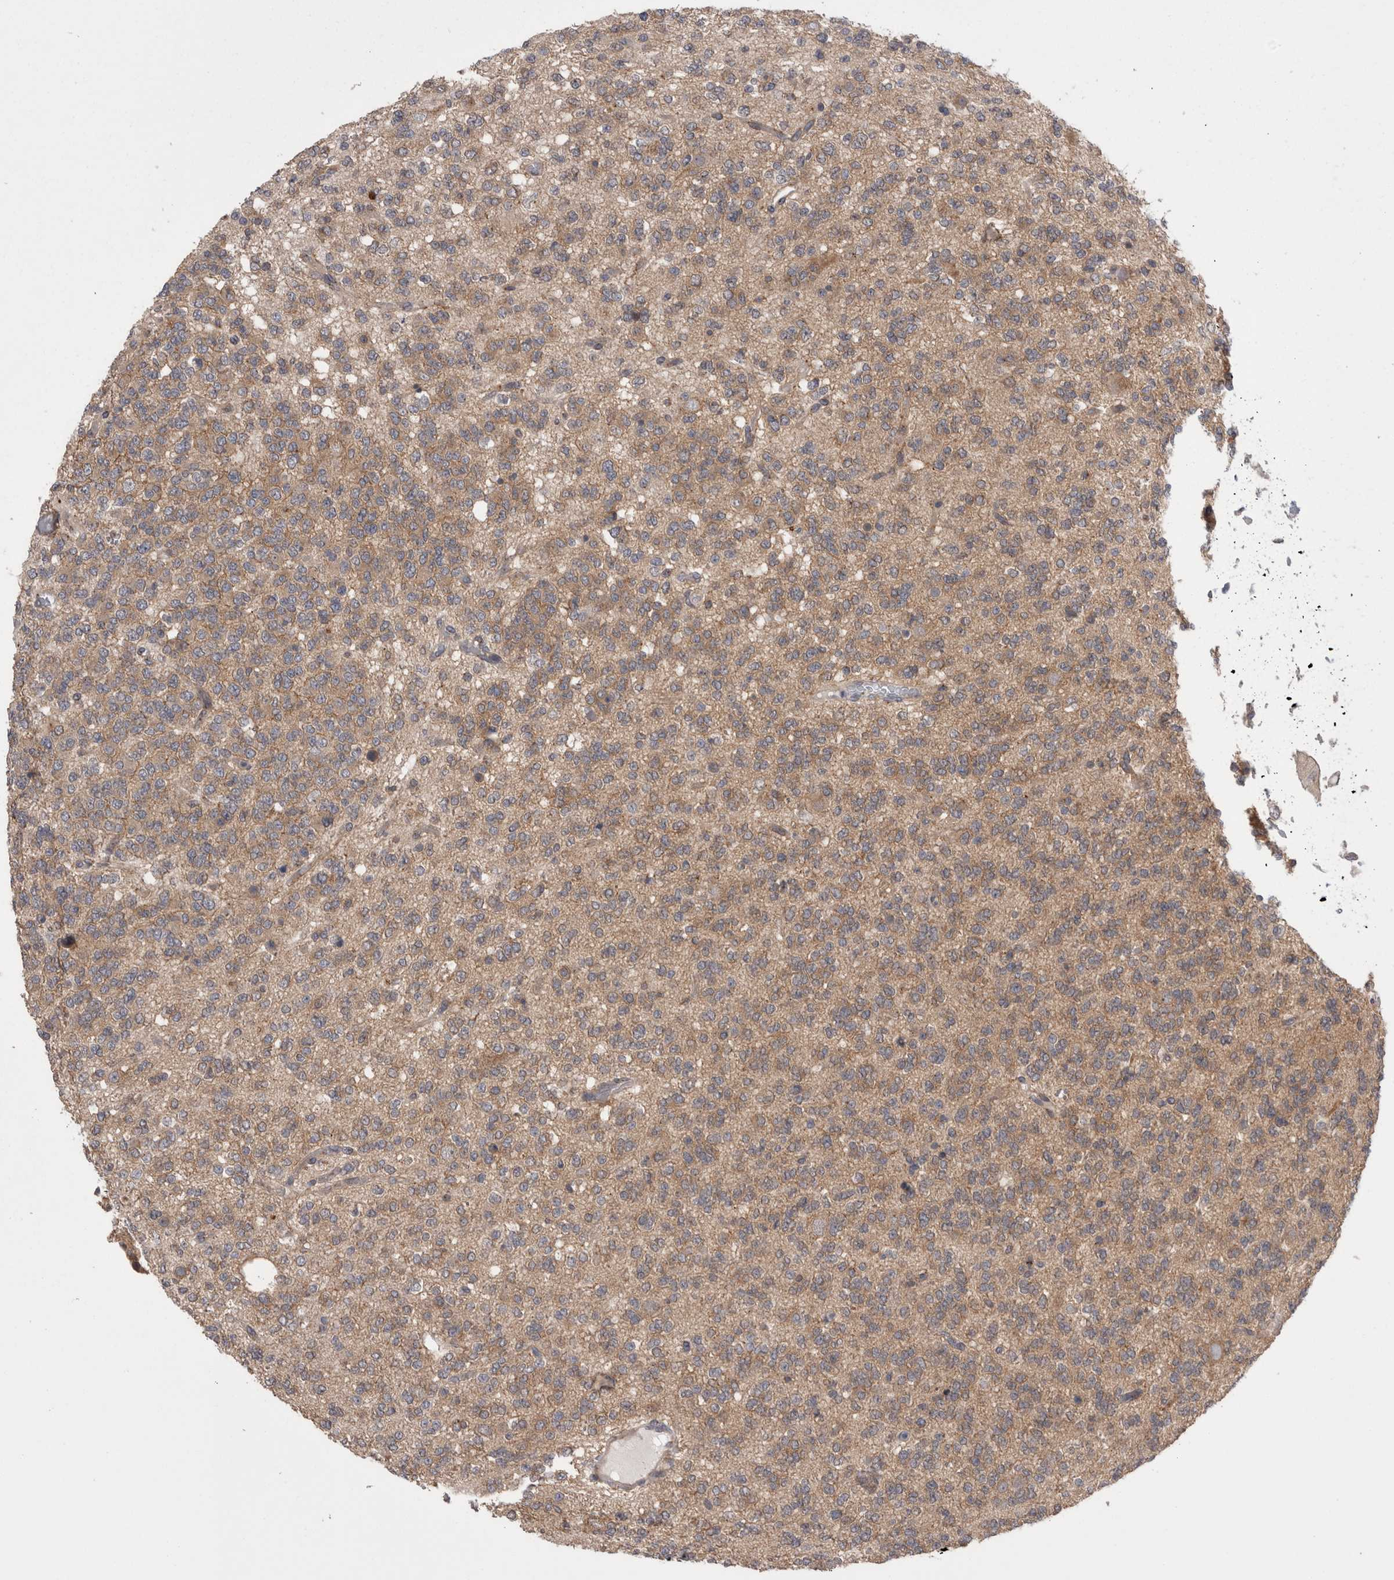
{"staining": {"intensity": "weak", "quantity": "25%-75%", "location": "cytoplasmic/membranous"}, "tissue": "glioma", "cell_type": "Tumor cells", "image_type": "cancer", "snomed": [{"axis": "morphology", "description": "Glioma, malignant, Low grade"}, {"axis": "topography", "description": "Brain"}], "caption": "The immunohistochemical stain shows weak cytoplasmic/membranous expression in tumor cells of glioma tissue. The staining was performed using DAB, with brown indicating positive protein expression. Nuclei are stained blue with hematoxylin.", "gene": "DCTN6", "patient": {"sex": "male", "age": 38}}